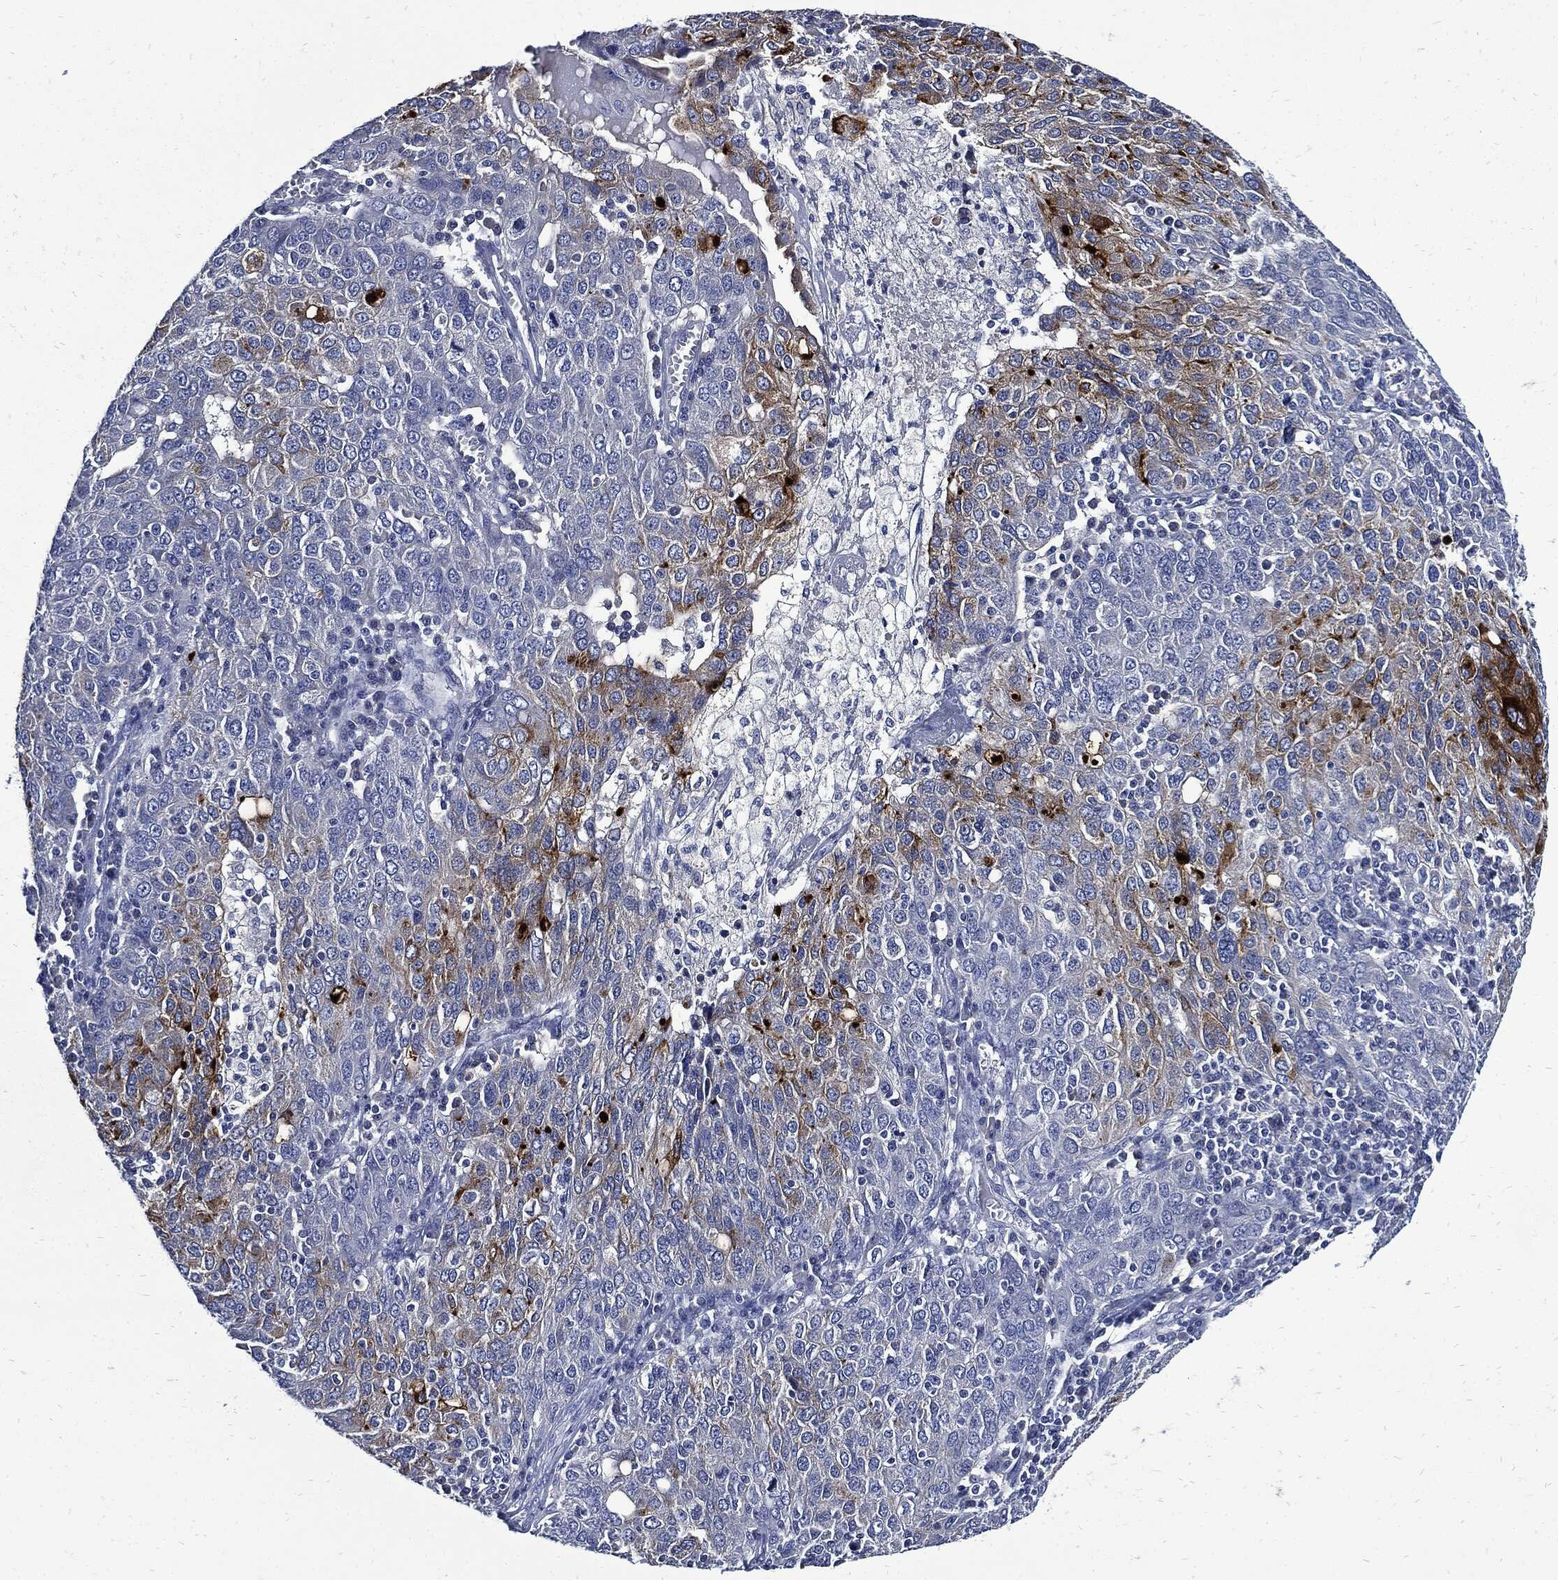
{"staining": {"intensity": "strong", "quantity": "<25%", "location": "cytoplasmic/membranous"}, "tissue": "ovarian cancer", "cell_type": "Tumor cells", "image_type": "cancer", "snomed": [{"axis": "morphology", "description": "Carcinoma, endometroid"}, {"axis": "topography", "description": "Ovary"}], "caption": "Tumor cells display medium levels of strong cytoplasmic/membranous expression in approximately <25% of cells in ovarian endometroid carcinoma.", "gene": "CPE", "patient": {"sex": "female", "age": 50}}